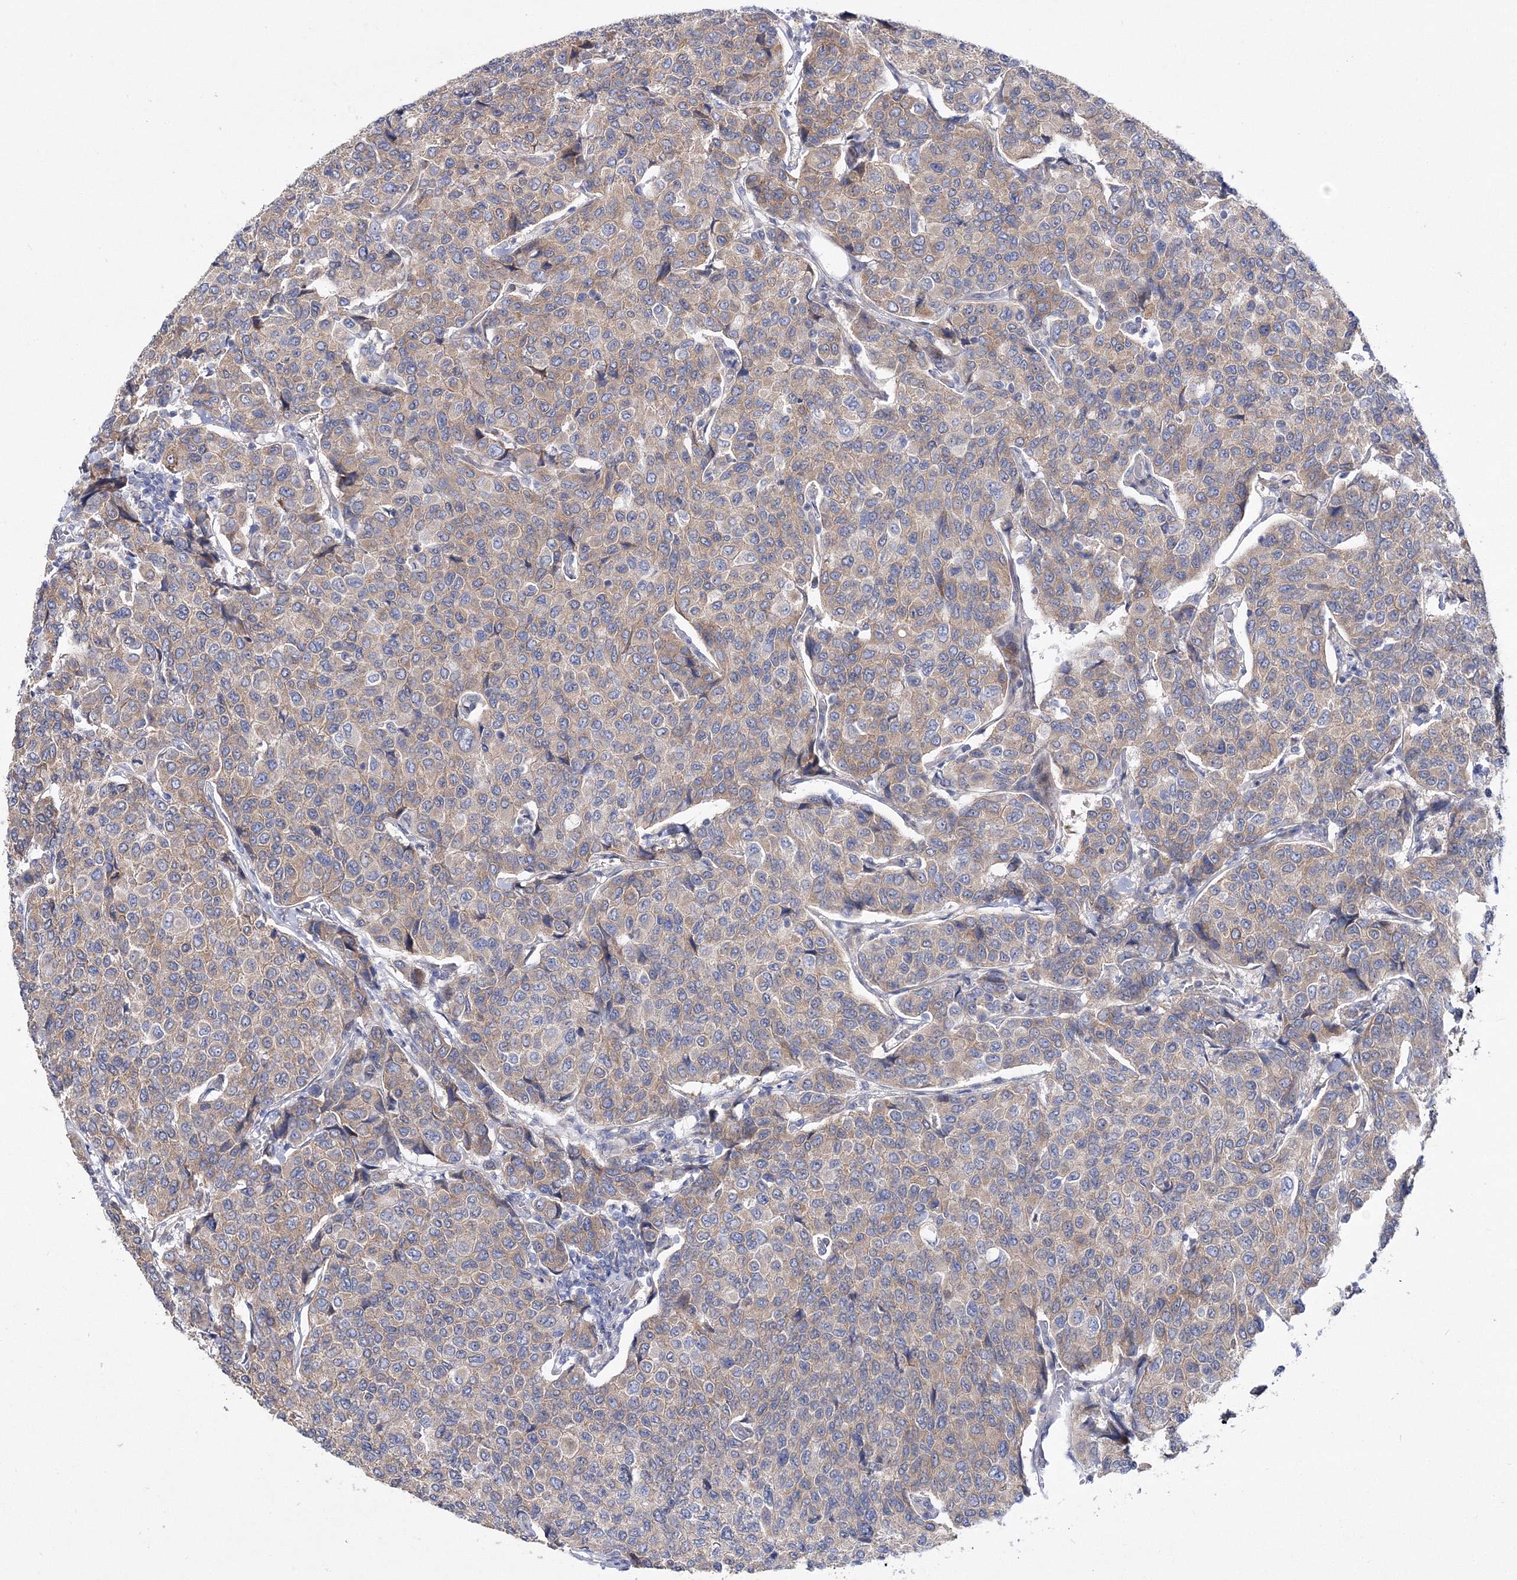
{"staining": {"intensity": "weak", "quantity": ">75%", "location": "cytoplasmic/membranous"}, "tissue": "breast cancer", "cell_type": "Tumor cells", "image_type": "cancer", "snomed": [{"axis": "morphology", "description": "Duct carcinoma"}, {"axis": "topography", "description": "Breast"}], "caption": "Immunohistochemical staining of breast invasive ductal carcinoma demonstrates weak cytoplasmic/membranous protein staining in approximately >75% of tumor cells.", "gene": "ARHGAP32", "patient": {"sex": "female", "age": 55}}